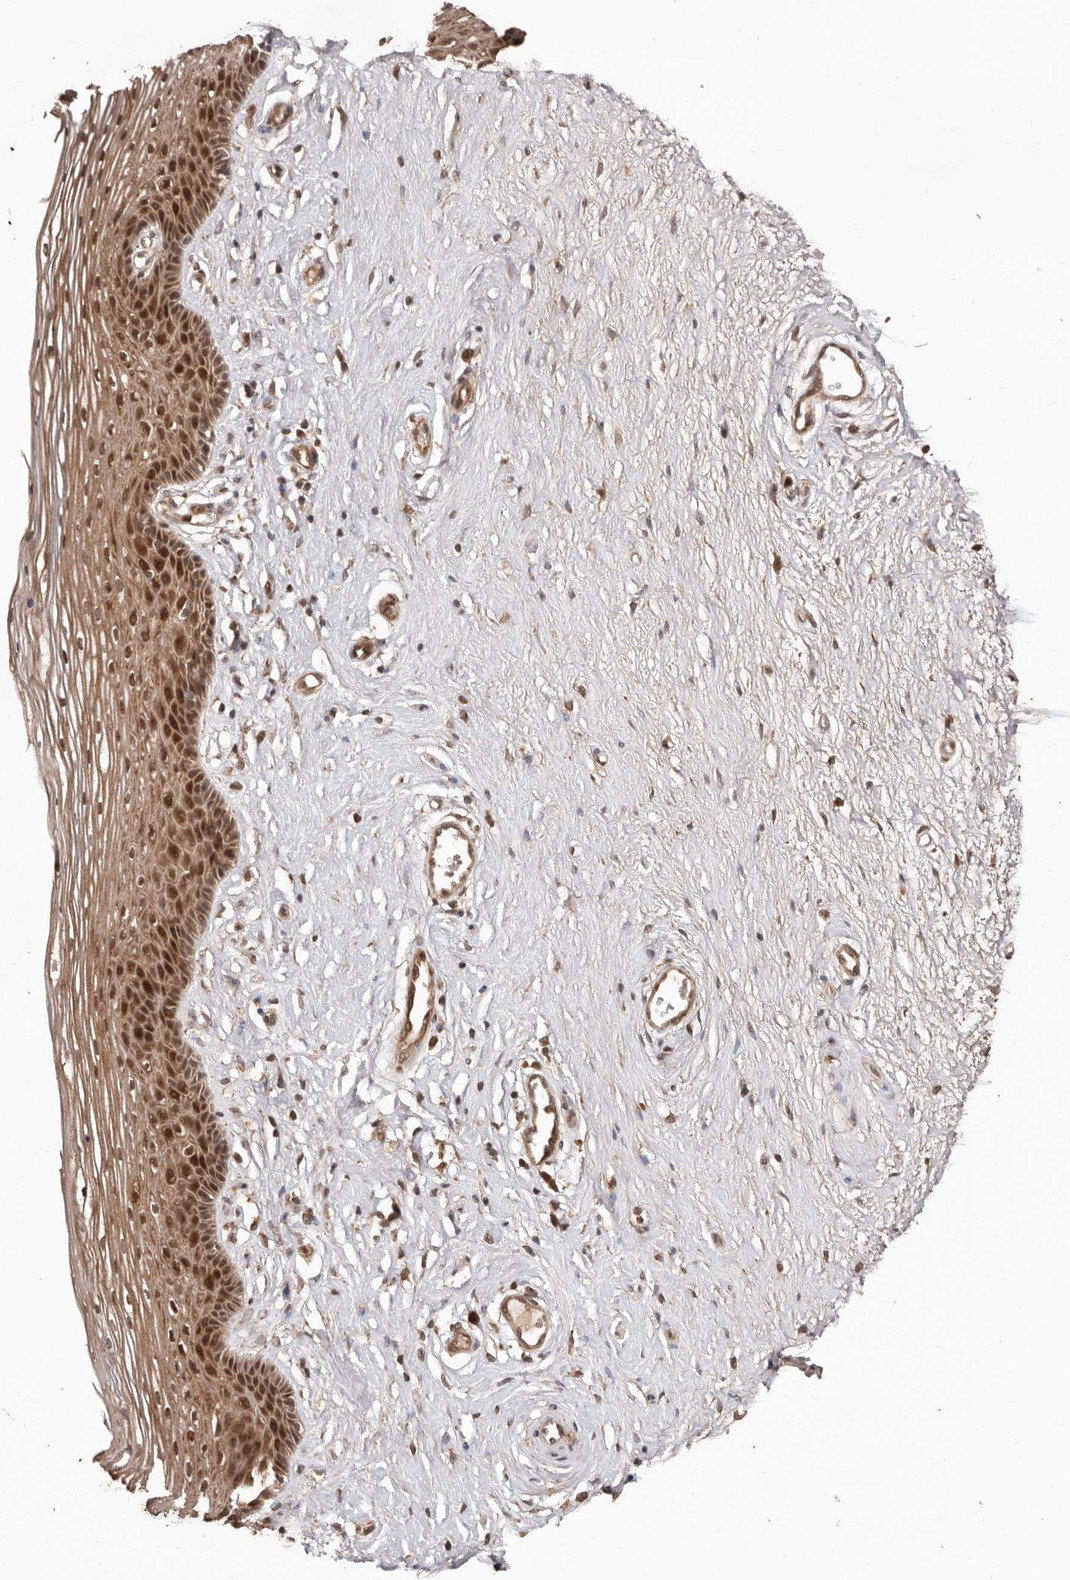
{"staining": {"intensity": "moderate", "quantity": ">75%", "location": "cytoplasmic/membranous,nuclear"}, "tissue": "vagina", "cell_type": "Squamous epithelial cells", "image_type": "normal", "snomed": [{"axis": "morphology", "description": "Normal tissue, NOS"}, {"axis": "topography", "description": "Vagina"}], "caption": "Moderate cytoplasmic/membranous,nuclear positivity for a protein is present in about >75% of squamous epithelial cells of unremarkable vagina using IHC.", "gene": "RWDD1", "patient": {"sex": "female", "age": 46}}